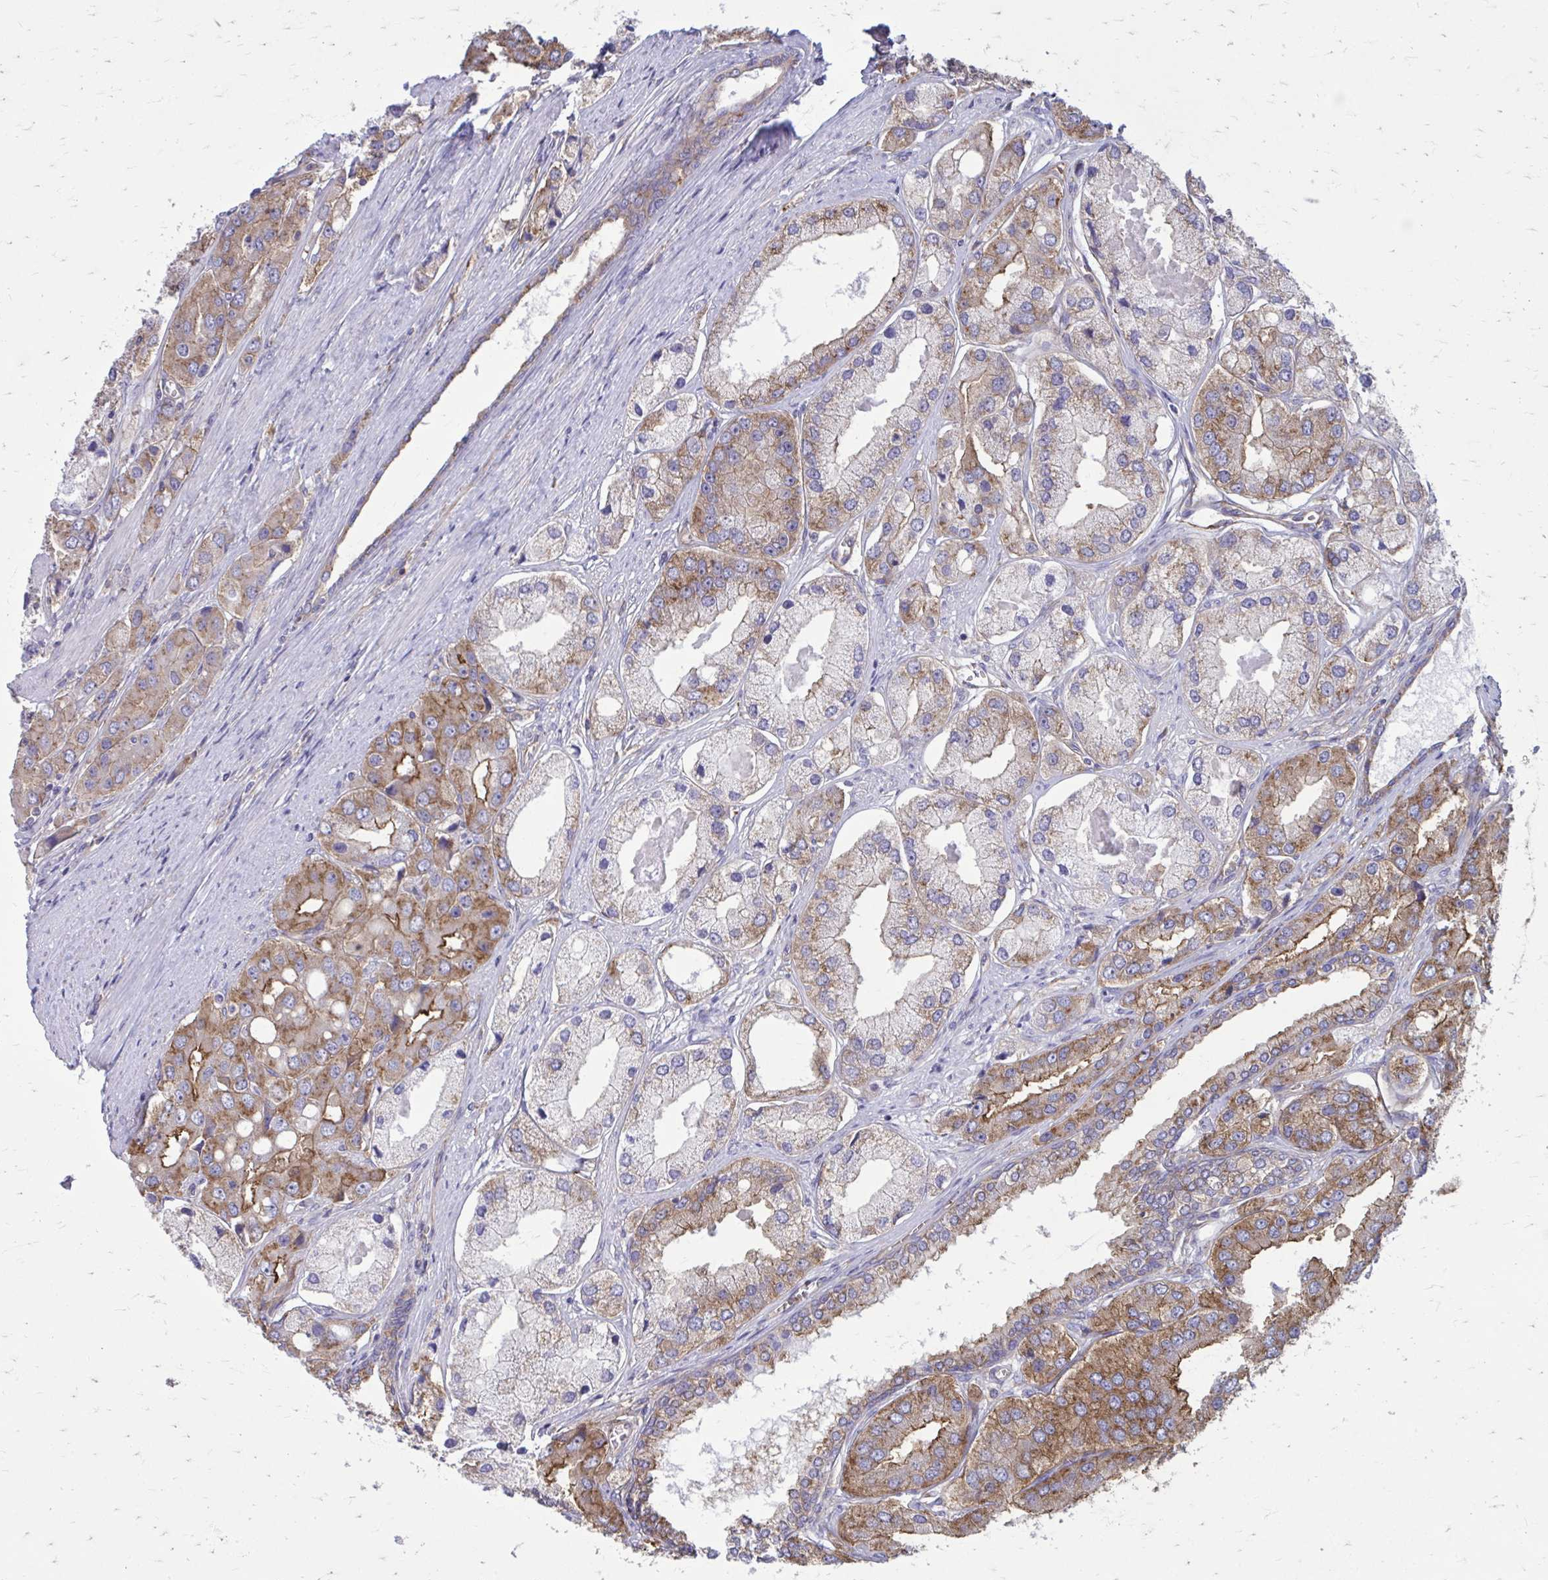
{"staining": {"intensity": "moderate", "quantity": "25%-75%", "location": "cytoplasmic/membranous"}, "tissue": "prostate cancer", "cell_type": "Tumor cells", "image_type": "cancer", "snomed": [{"axis": "morphology", "description": "Adenocarcinoma, Low grade"}, {"axis": "topography", "description": "Prostate"}], "caption": "A histopathology image of prostate adenocarcinoma (low-grade) stained for a protein shows moderate cytoplasmic/membranous brown staining in tumor cells.", "gene": "CLTA", "patient": {"sex": "male", "age": 69}}